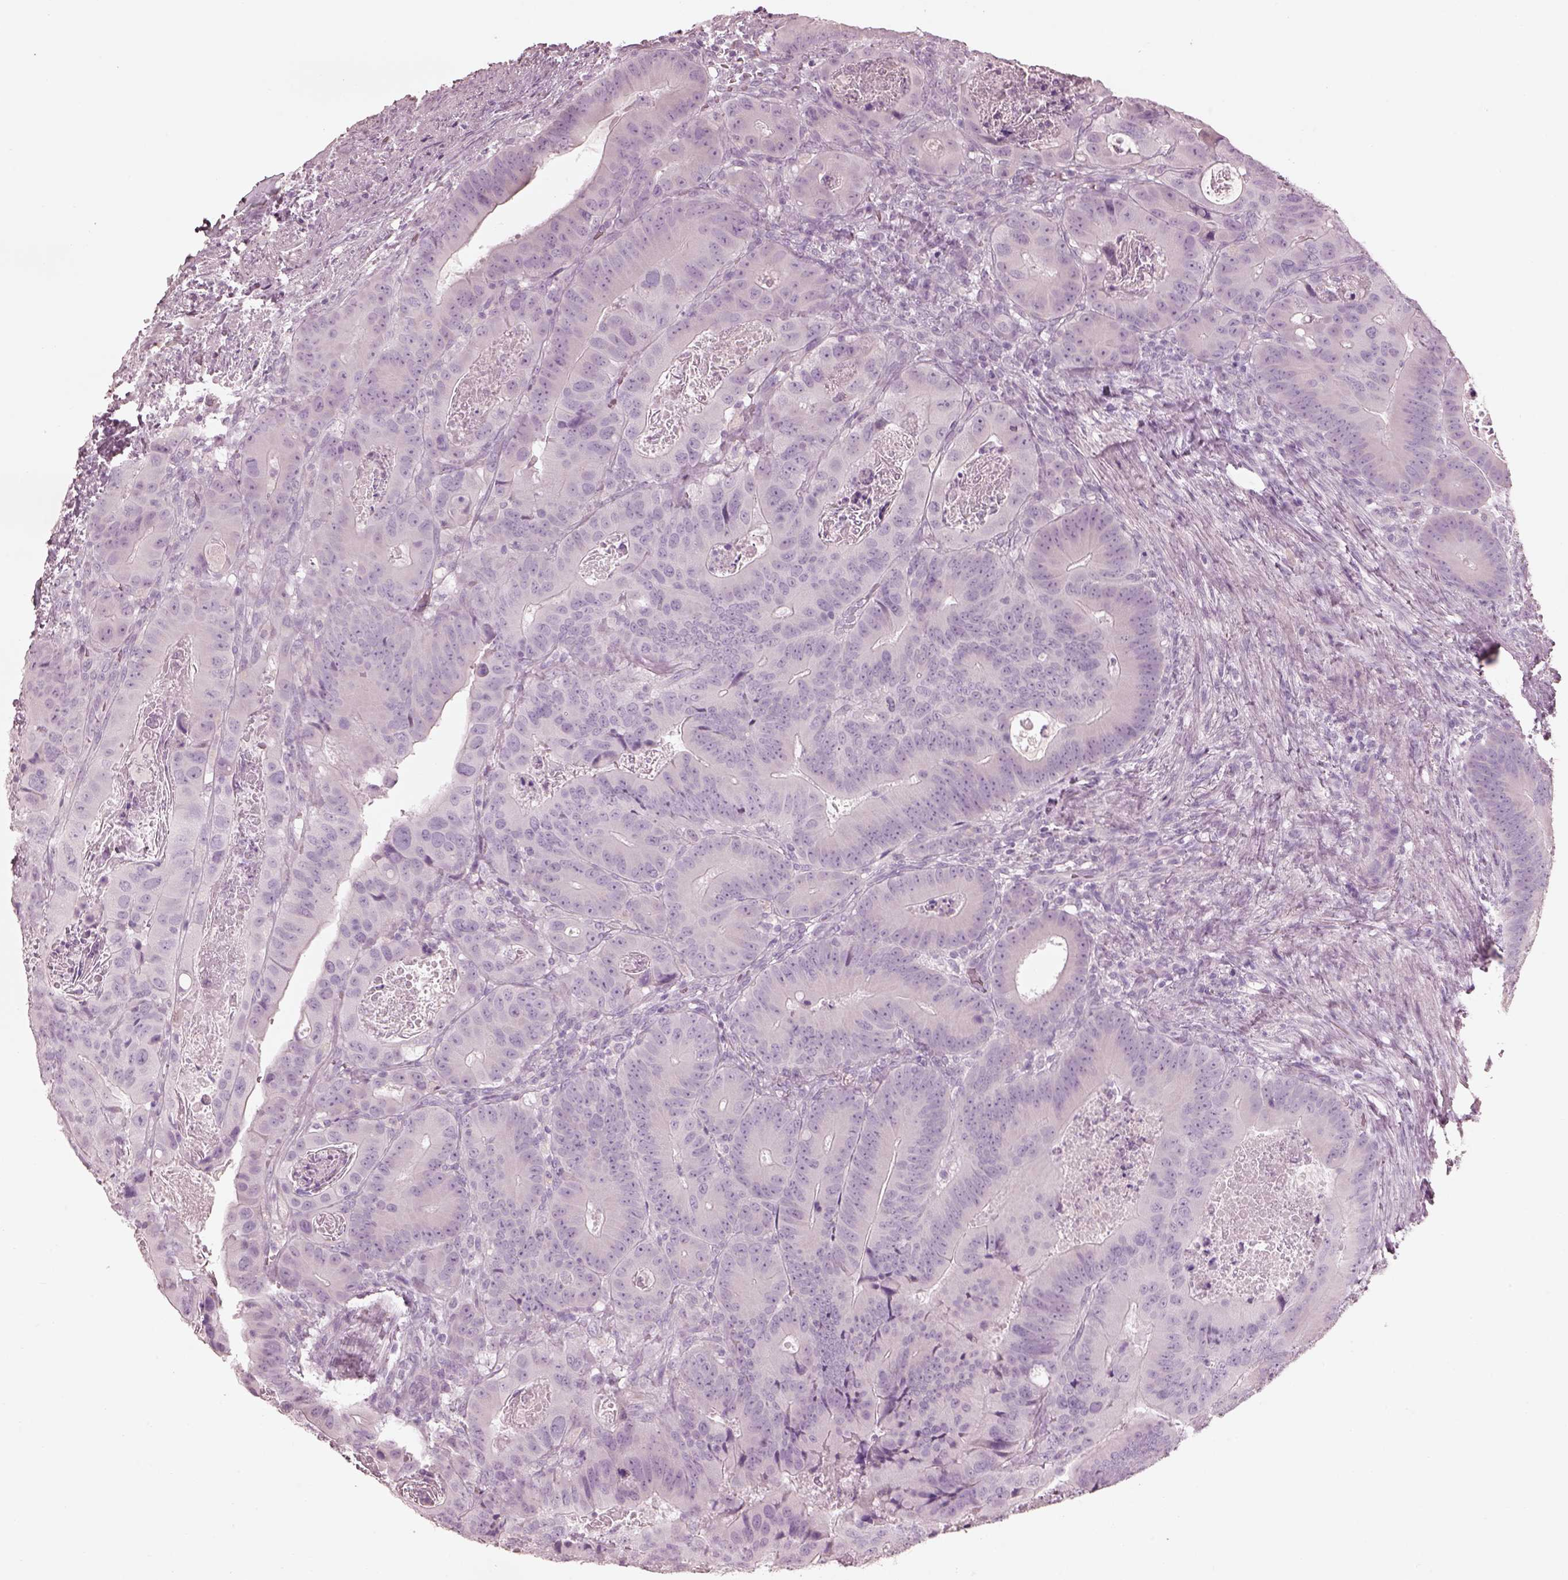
{"staining": {"intensity": "negative", "quantity": "none", "location": "none"}, "tissue": "colorectal cancer", "cell_type": "Tumor cells", "image_type": "cancer", "snomed": [{"axis": "morphology", "description": "Adenocarcinoma, NOS"}, {"axis": "topography", "description": "Rectum"}], "caption": "The micrograph displays no staining of tumor cells in colorectal cancer (adenocarcinoma).", "gene": "RSPH9", "patient": {"sex": "male", "age": 64}}